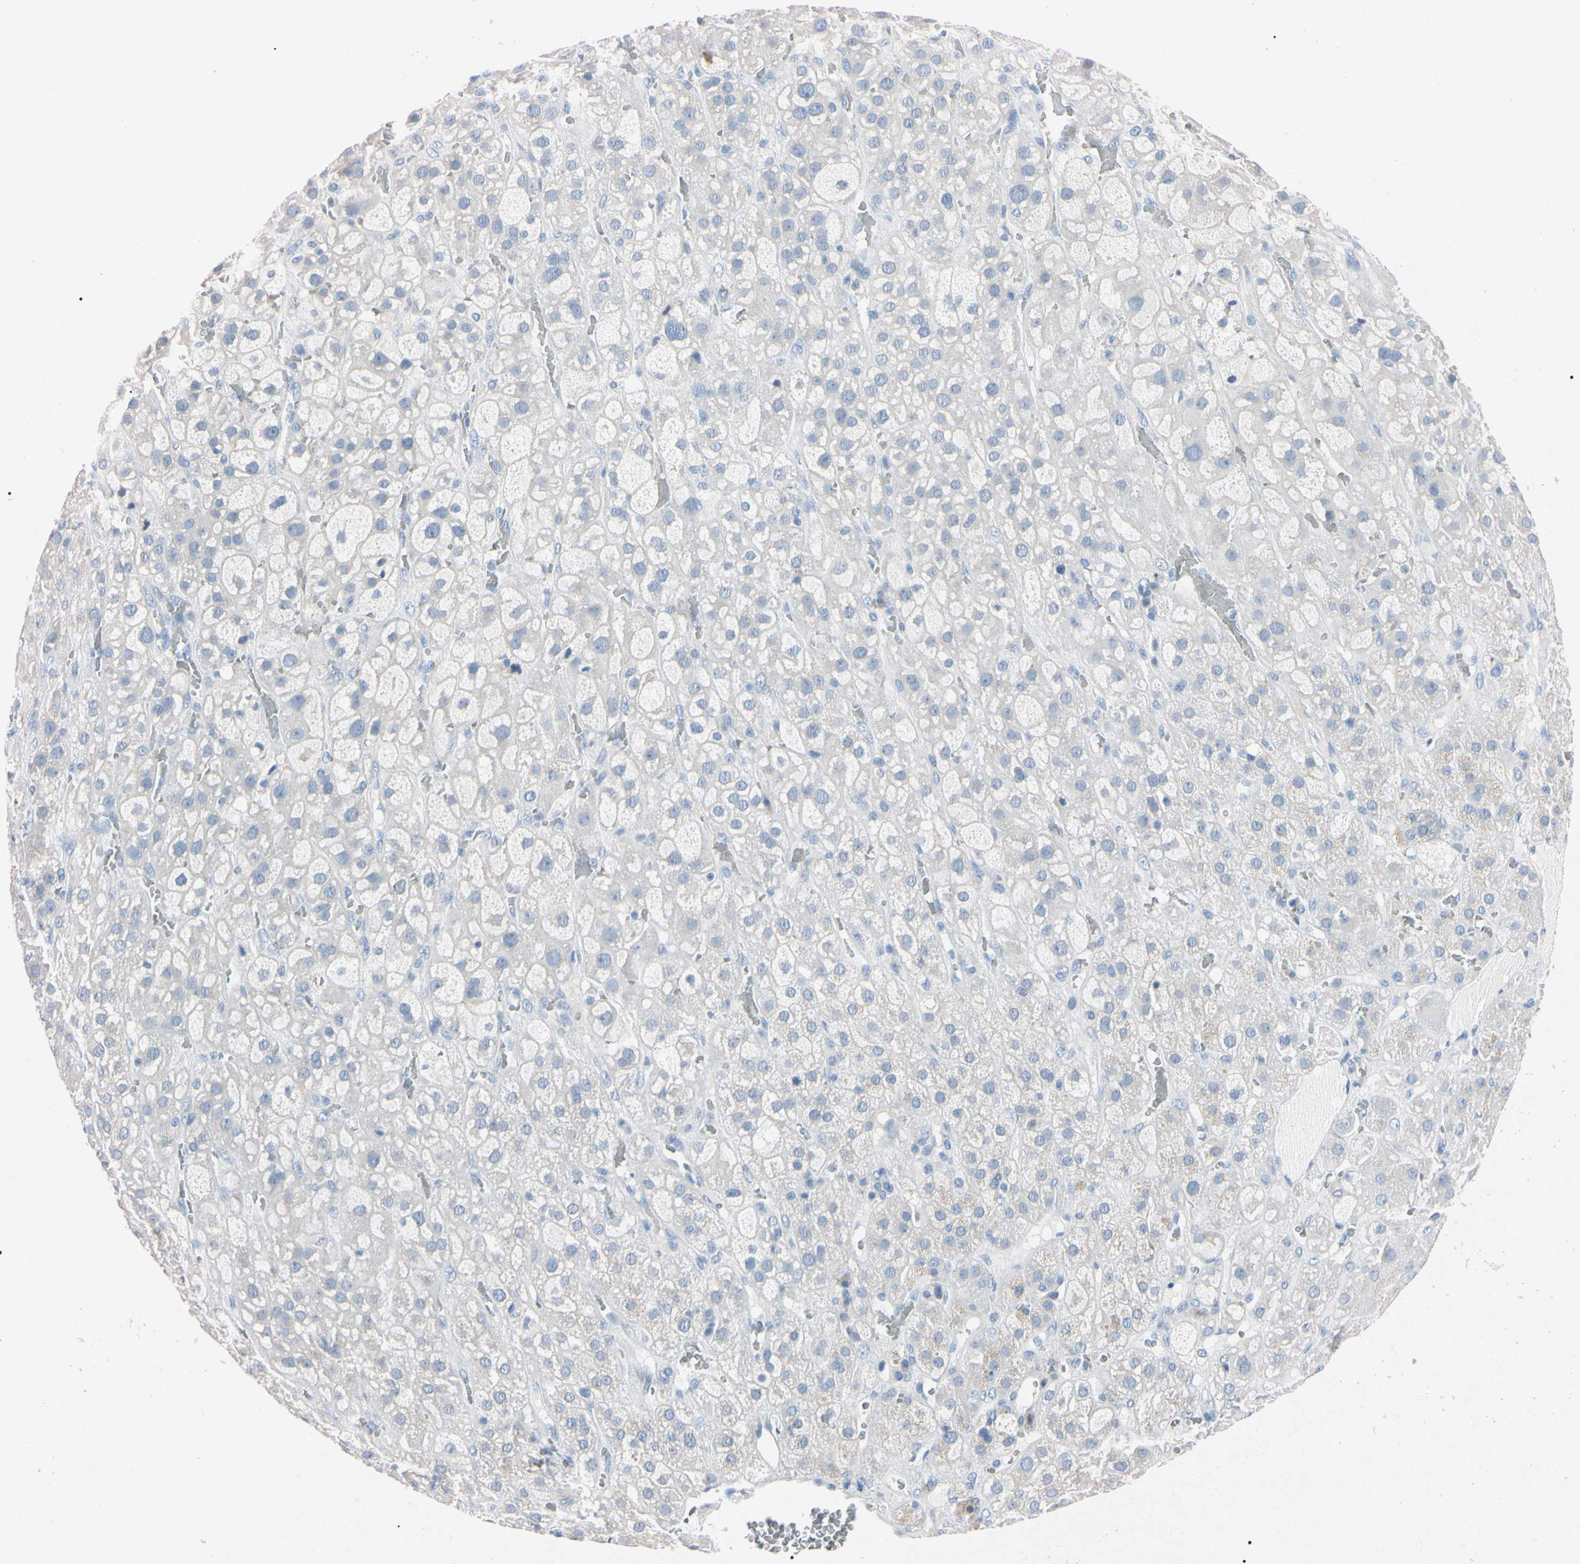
{"staining": {"intensity": "negative", "quantity": "none", "location": "none"}, "tissue": "adrenal gland", "cell_type": "Glandular cells", "image_type": "normal", "snomed": [{"axis": "morphology", "description": "Normal tissue, NOS"}, {"axis": "topography", "description": "Adrenal gland"}], "caption": "Micrograph shows no protein expression in glandular cells of unremarkable adrenal gland. (Stains: DAB immunohistochemistry (IHC) with hematoxylin counter stain, Microscopy: brightfield microscopy at high magnification).", "gene": "ELN", "patient": {"sex": "female", "age": 47}}